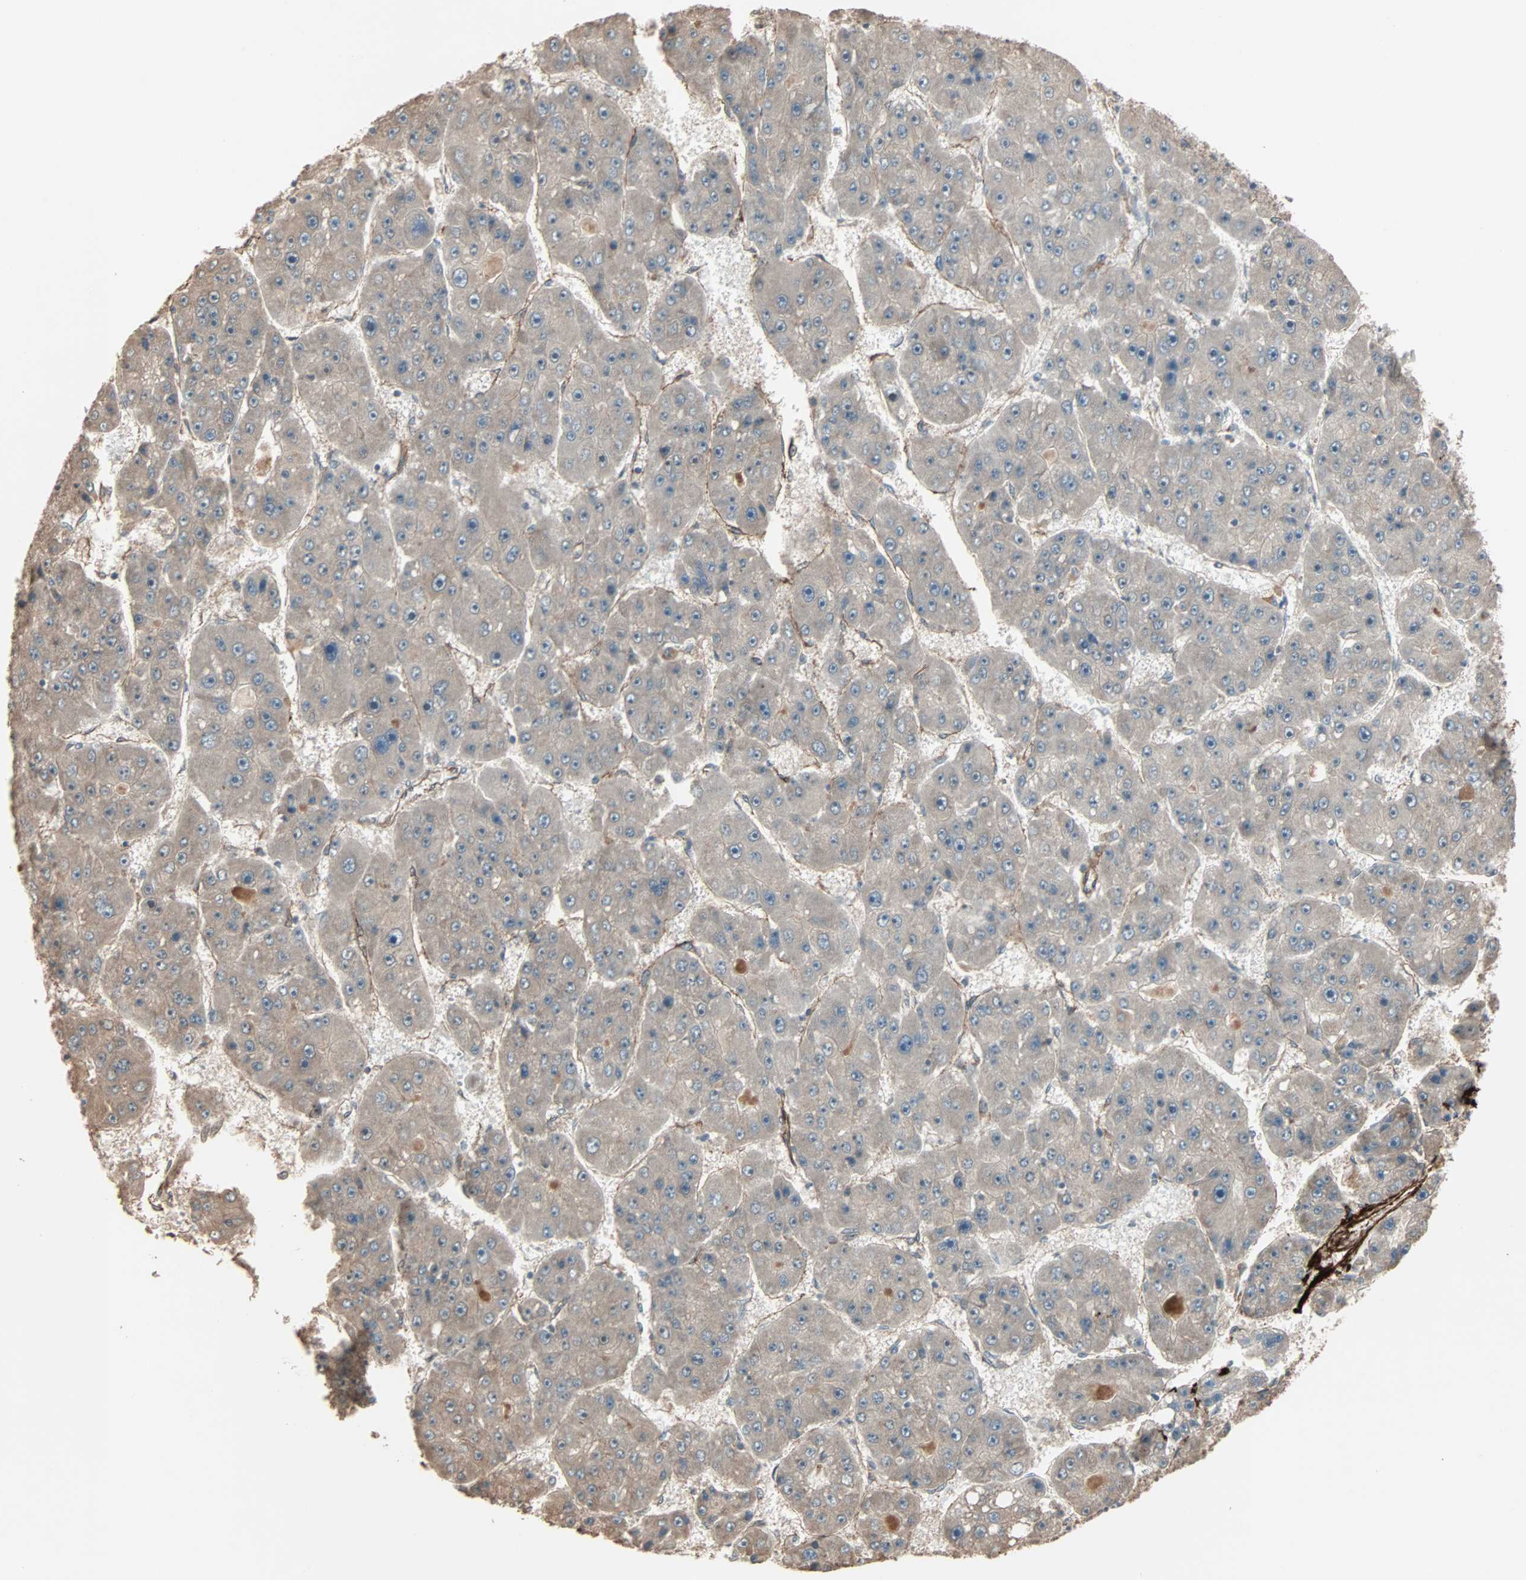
{"staining": {"intensity": "weak", "quantity": ">75%", "location": "cytoplasmic/membranous"}, "tissue": "liver cancer", "cell_type": "Tumor cells", "image_type": "cancer", "snomed": [{"axis": "morphology", "description": "Carcinoma, Hepatocellular, NOS"}, {"axis": "topography", "description": "Liver"}], "caption": "About >75% of tumor cells in liver hepatocellular carcinoma display weak cytoplasmic/membranous protein positivity as visualized by brown immunohistochemical staining.", "gene": "CALCRL", "patient": {"sex": "female", "age": 61}}